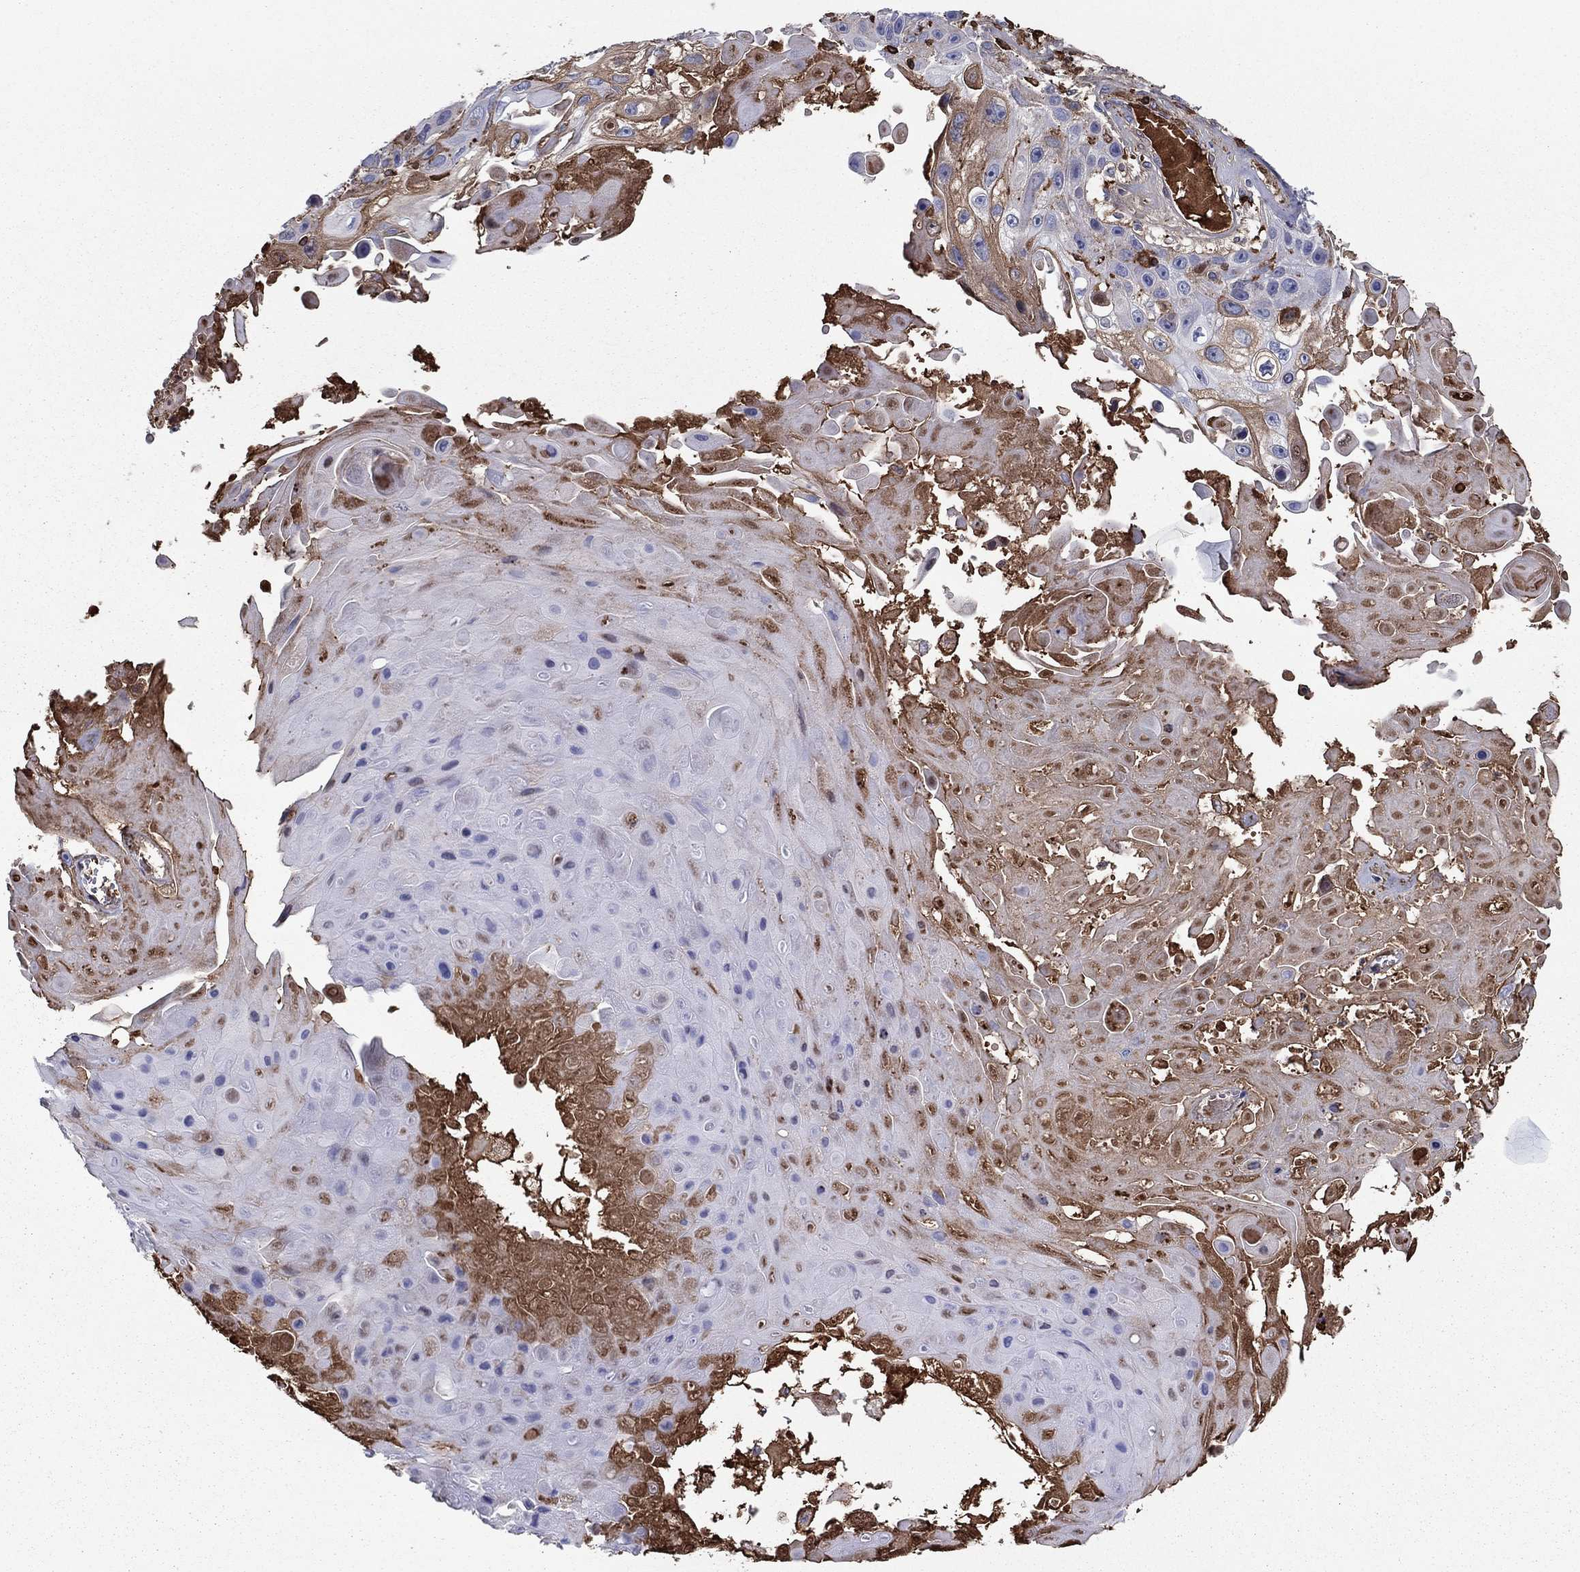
{"staining": {"intensity": "moderate", "quantity": "25%-75%", "location": "cytoplasmic/membranous"}, "tissue": "skin cancer", "cell_type": "Tumor cells", "image_type": "cancer", "snomed": [{"axis": "morphology", "description": "Squamous cell carcinoma, NOS"}, {"axis": "topography", "description": "Skin"}], "caption": "The immunohistochemical stain labels moderate cytoplasmic/membranous positivity in tumor cells of skin cancer (squamous cell carcinoma) tissue. Immunohistochemistry stains the protein in brown and the nuclei are stained blue.", "gene": "HPX", "patient": {"sex": "male", "age": 82}}